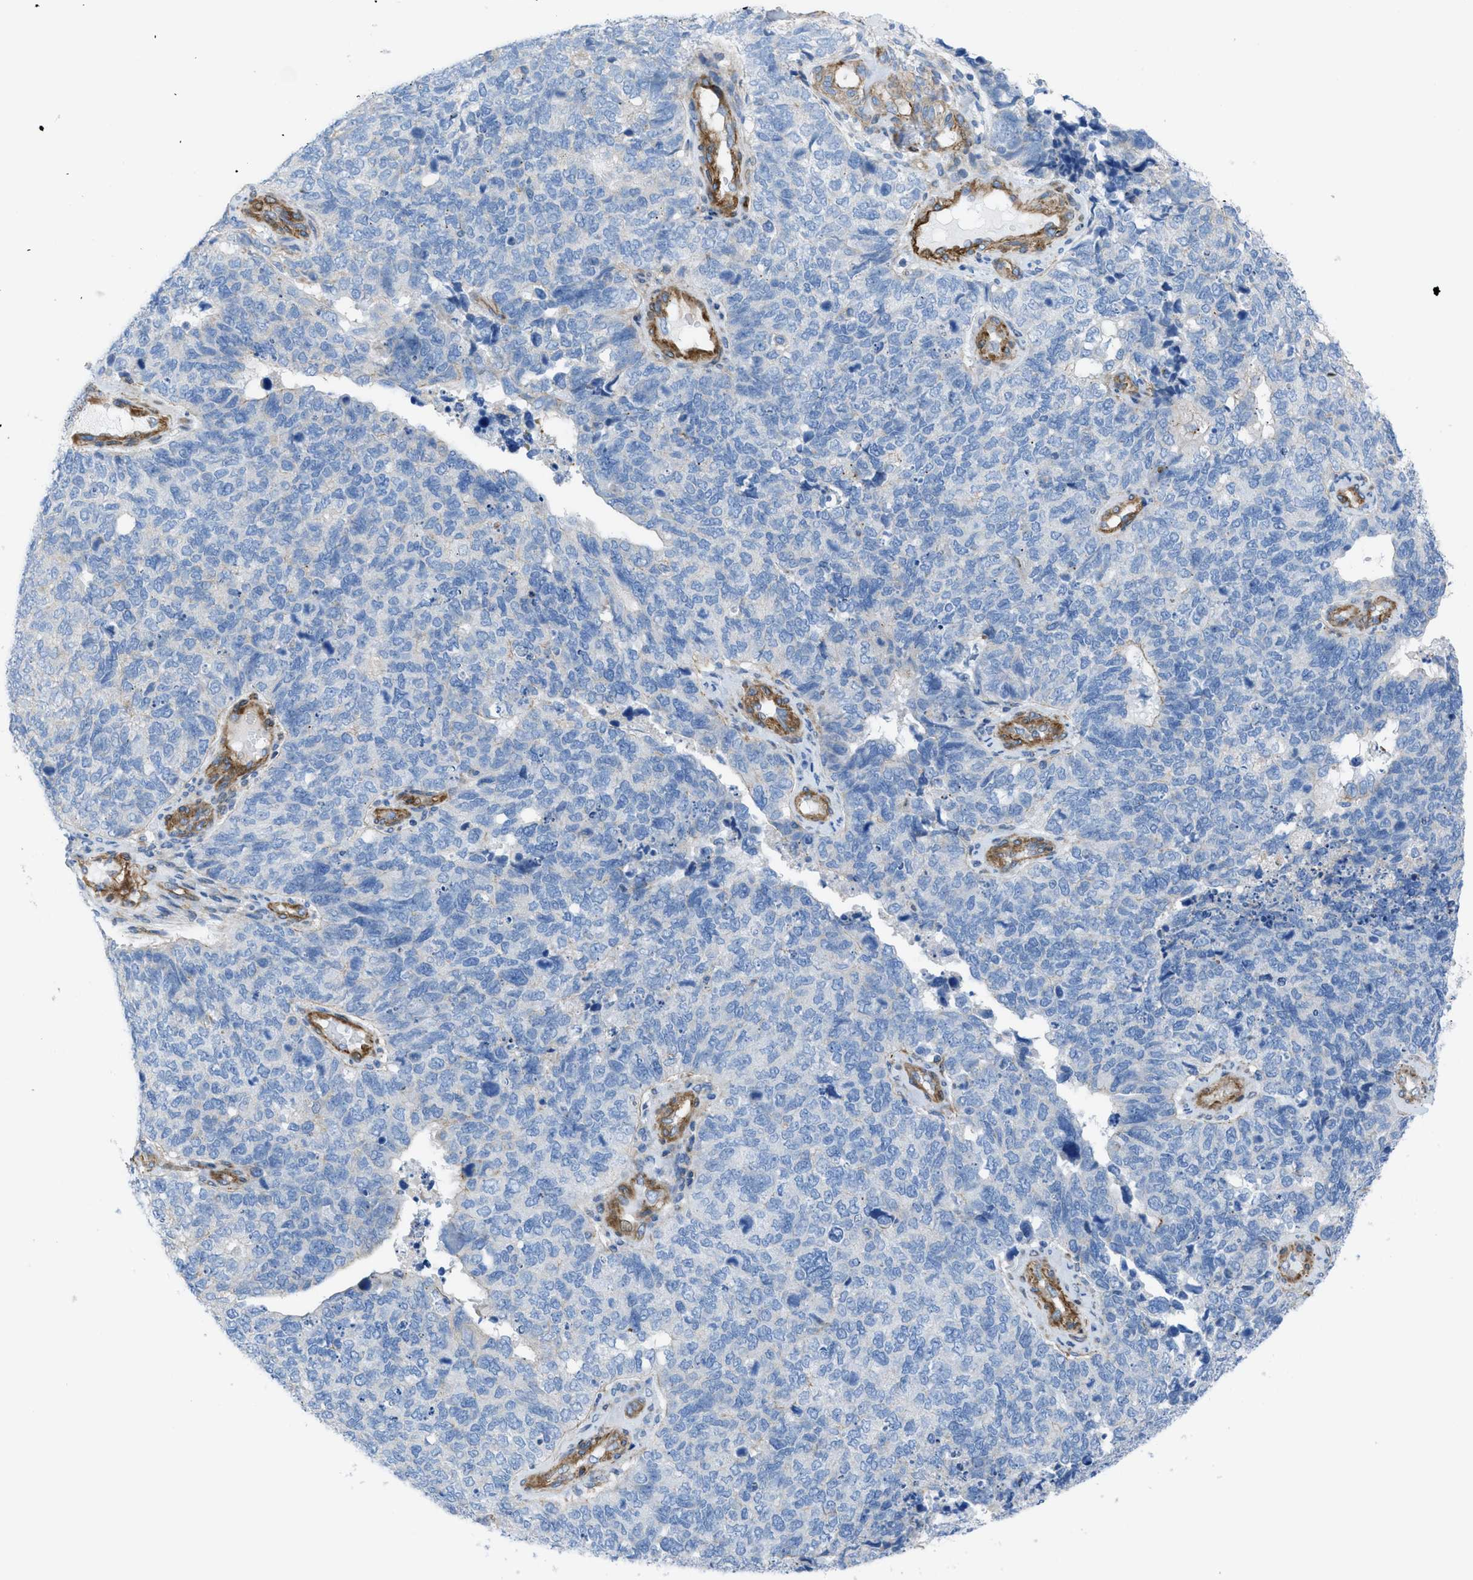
{"staining": {"intensity": "negative", "quantity": "none", "location": "none"}, "tissue": "cervical cancer", "cell_type": "Tumor cells", "image_type": "cancer", "snomed": [{"axis": "morphology", "description": "Squamous cell carcinoma, NOS"}, {"axis": "topography", "description": "Cervix"}], "caption": "Tumor cells are negative for protein expression in human cervical cancer (squamous cell carcinoma).", "gene": "KCNH7", "patient": {"sex": "female", "age": 63}}